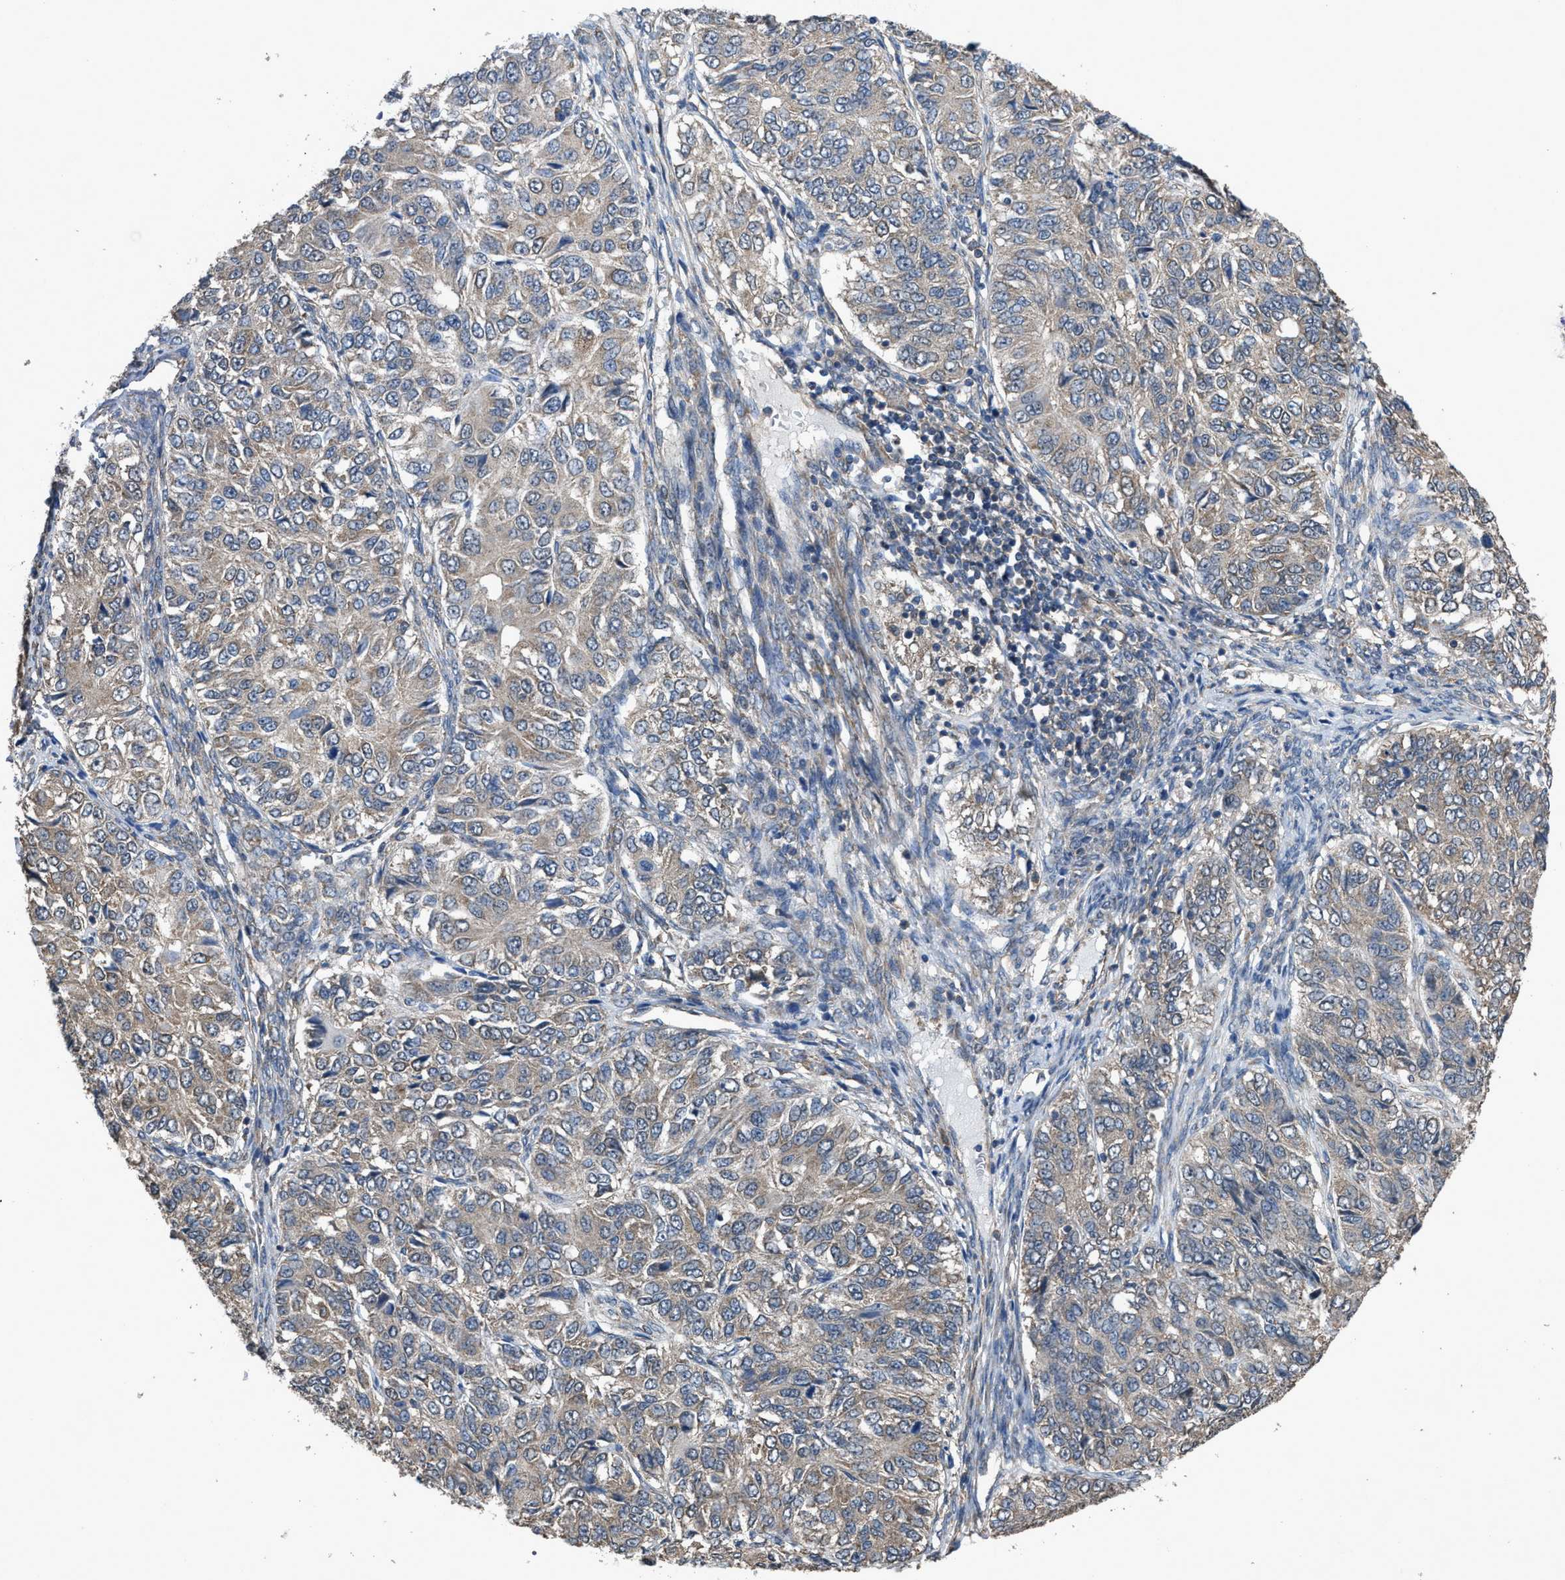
{"staining": {"intensity": "weak", "quantity": ">75%", "location": "cytoplasmic/membranous"}, "tissue": "ovarian cancer", "cell_type": "Tumor cells", "image_type": "cancer", "snomed": [{"axis": "morphology", "description": "Carcinoma, endometroid"}, {"axis": "topography", "description": "Ovary"}], "caption": "Protein staining of ovarian endometroid carcinoma tissue displays weak cytoplasmic/membranous staining in approximately >75% of tumor cells.", "gene": "ARL6", "patient": {"sex": "female", "age": 51}}